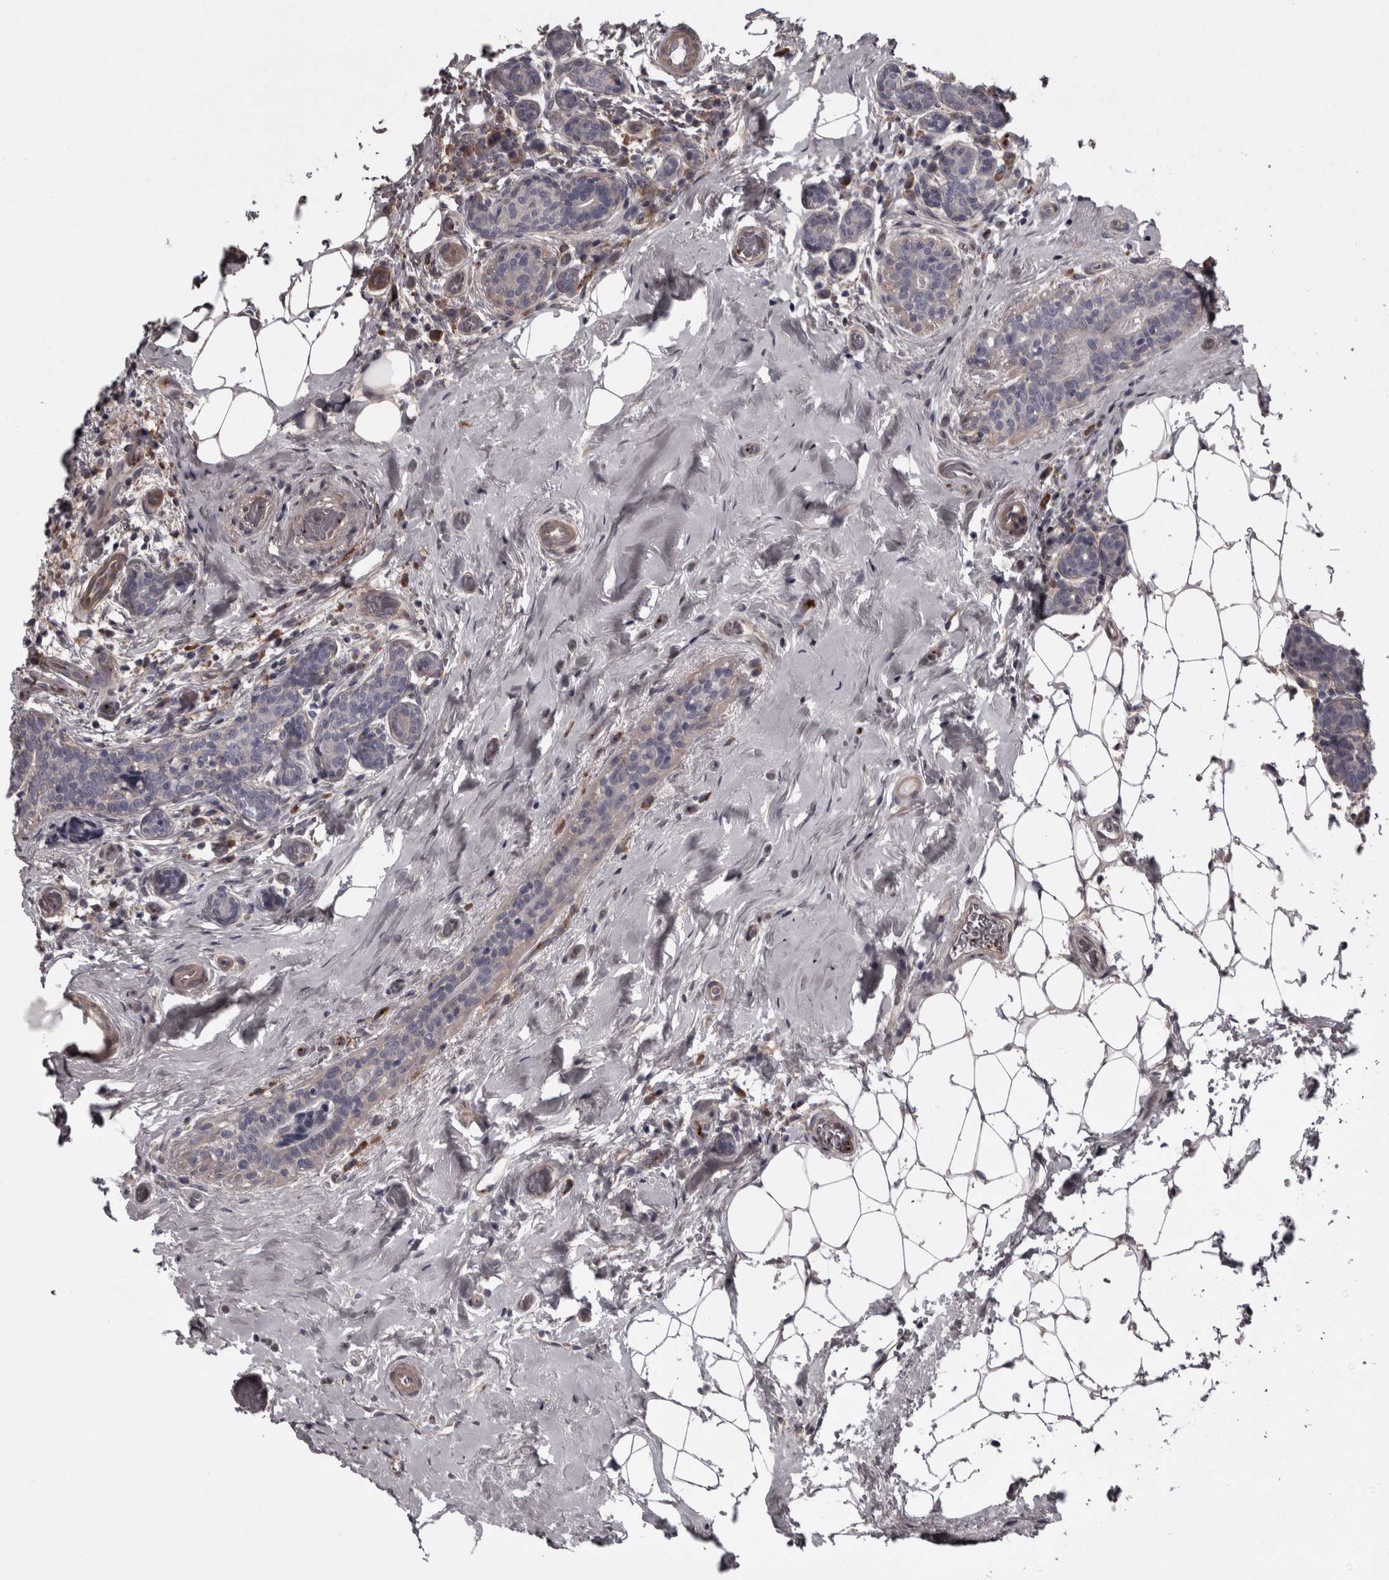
{"staining": {"intensity": "negative", "quantity": "none", "location": "none"}, "tissue": "breast cancer", "cell_type": "Tumor cells", "image_type": "cancer", "snomed": [{"axis": "morphology", "description": "Normal tissue, NOS"}, {"axis": "morphology", "description": "Duct carcinoma"}, {"axis": "topography", "description": "Breast"}], "caption": "This is a micrograph of immunohistochemistry (IHC) staining of breast invasive ductal carcinoma, which shows no positivity in tumor cells.", "gene": "RSU1", "patient": {"sex": "female", "age": 43}}